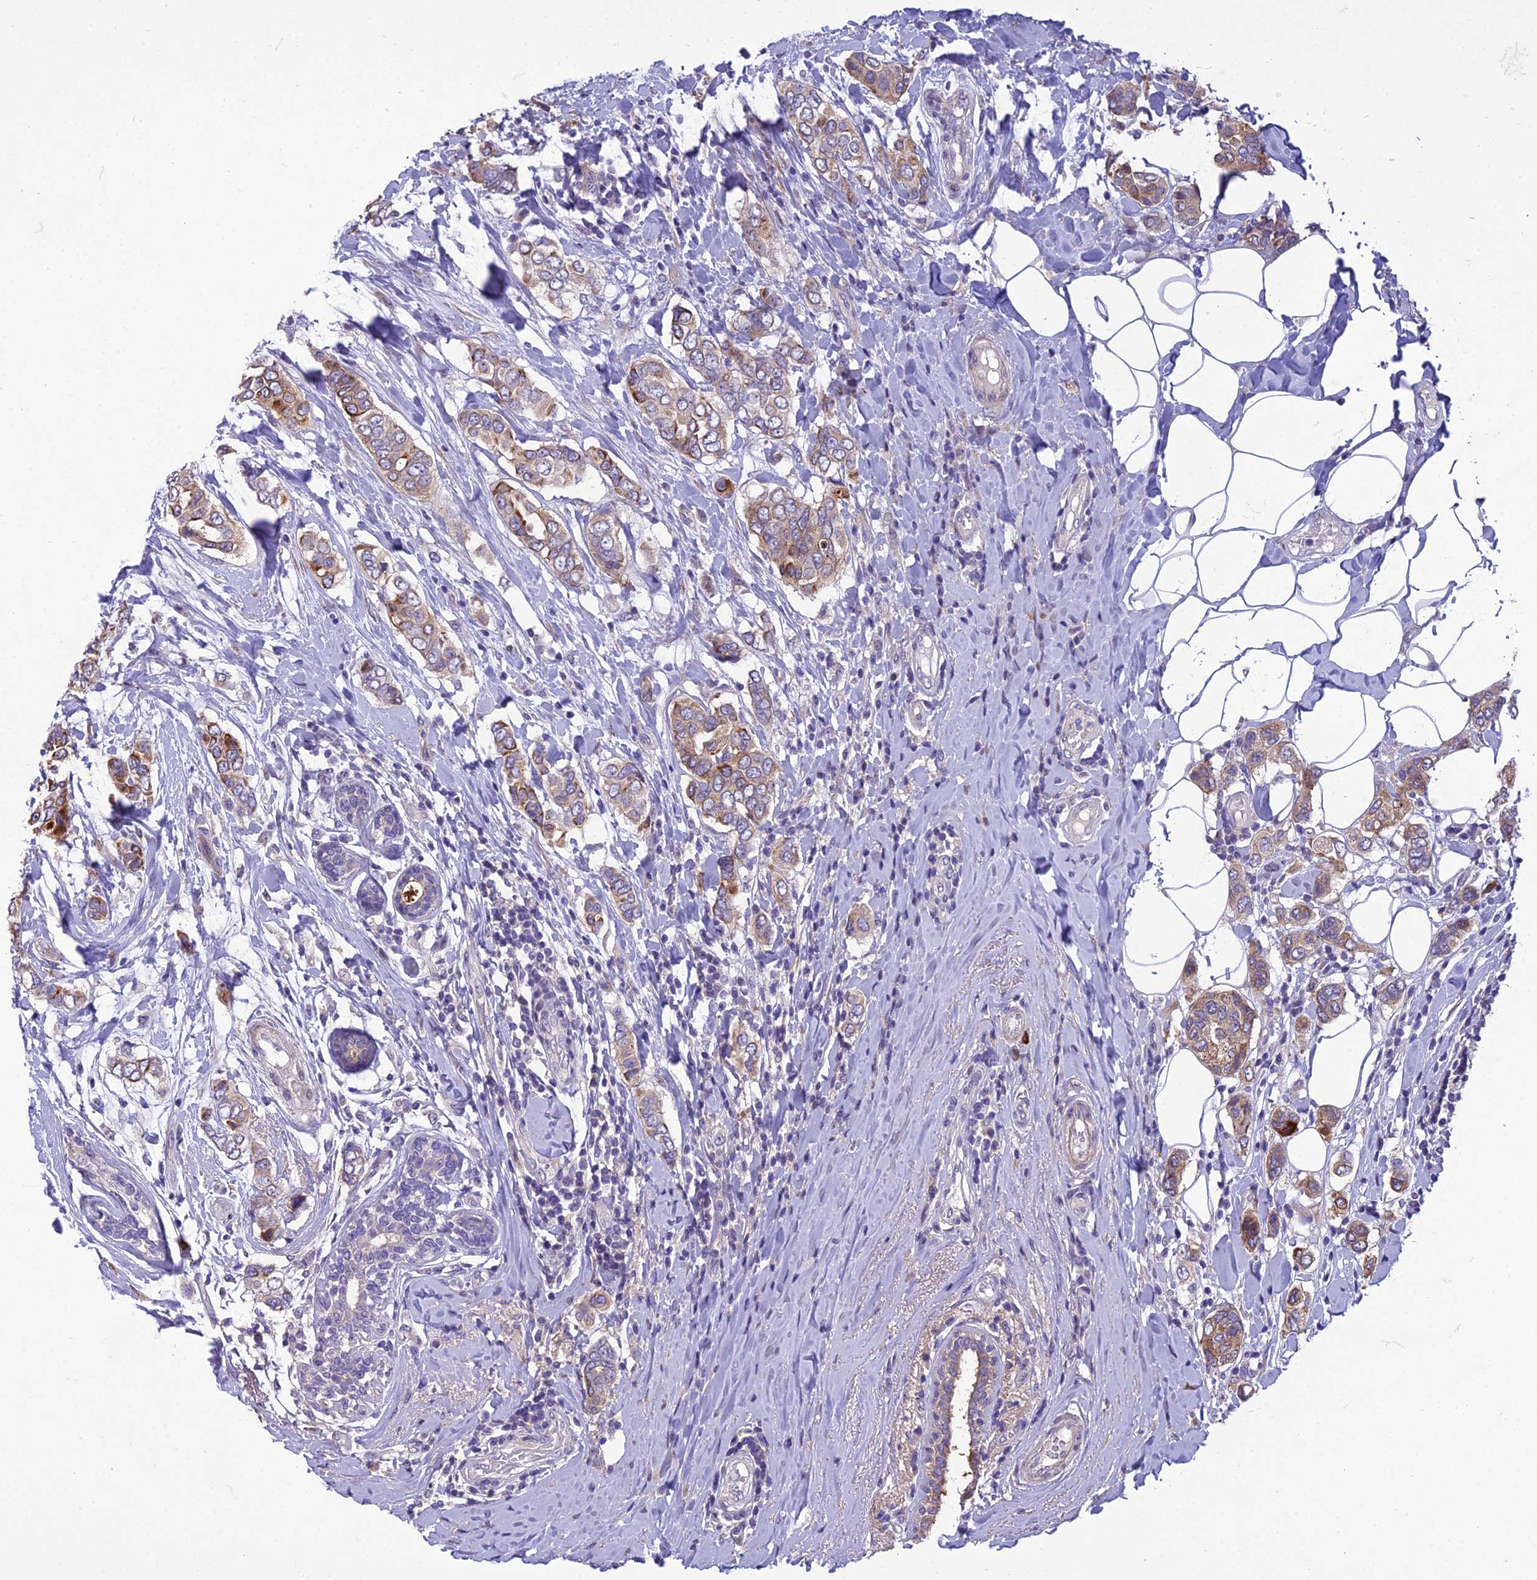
{"staining": {"intensity": "moderate", "quantity": ">75%", "location": "cytoplasmic/membranous"}, "tissue": "breast cancer", "cell_type": "Tumor cells", "image_type": "cancer", "snomed": [{"axis": "morphology", "description": "Lobular carcinoma"}, {"axis": "topography", "description": "Breast"}], "caption": "IHC (DAB) staining of breast cancer shows moderate cytoplasmic/membranous protein positivity in about >75% of tumor cells. (DAB (3,3'-diaminobenzidine) = brown stain, brightfield microscopy at high magnification).", "gene": "ADIPOR2", "patient": {"sex": "female", "age": 51}}